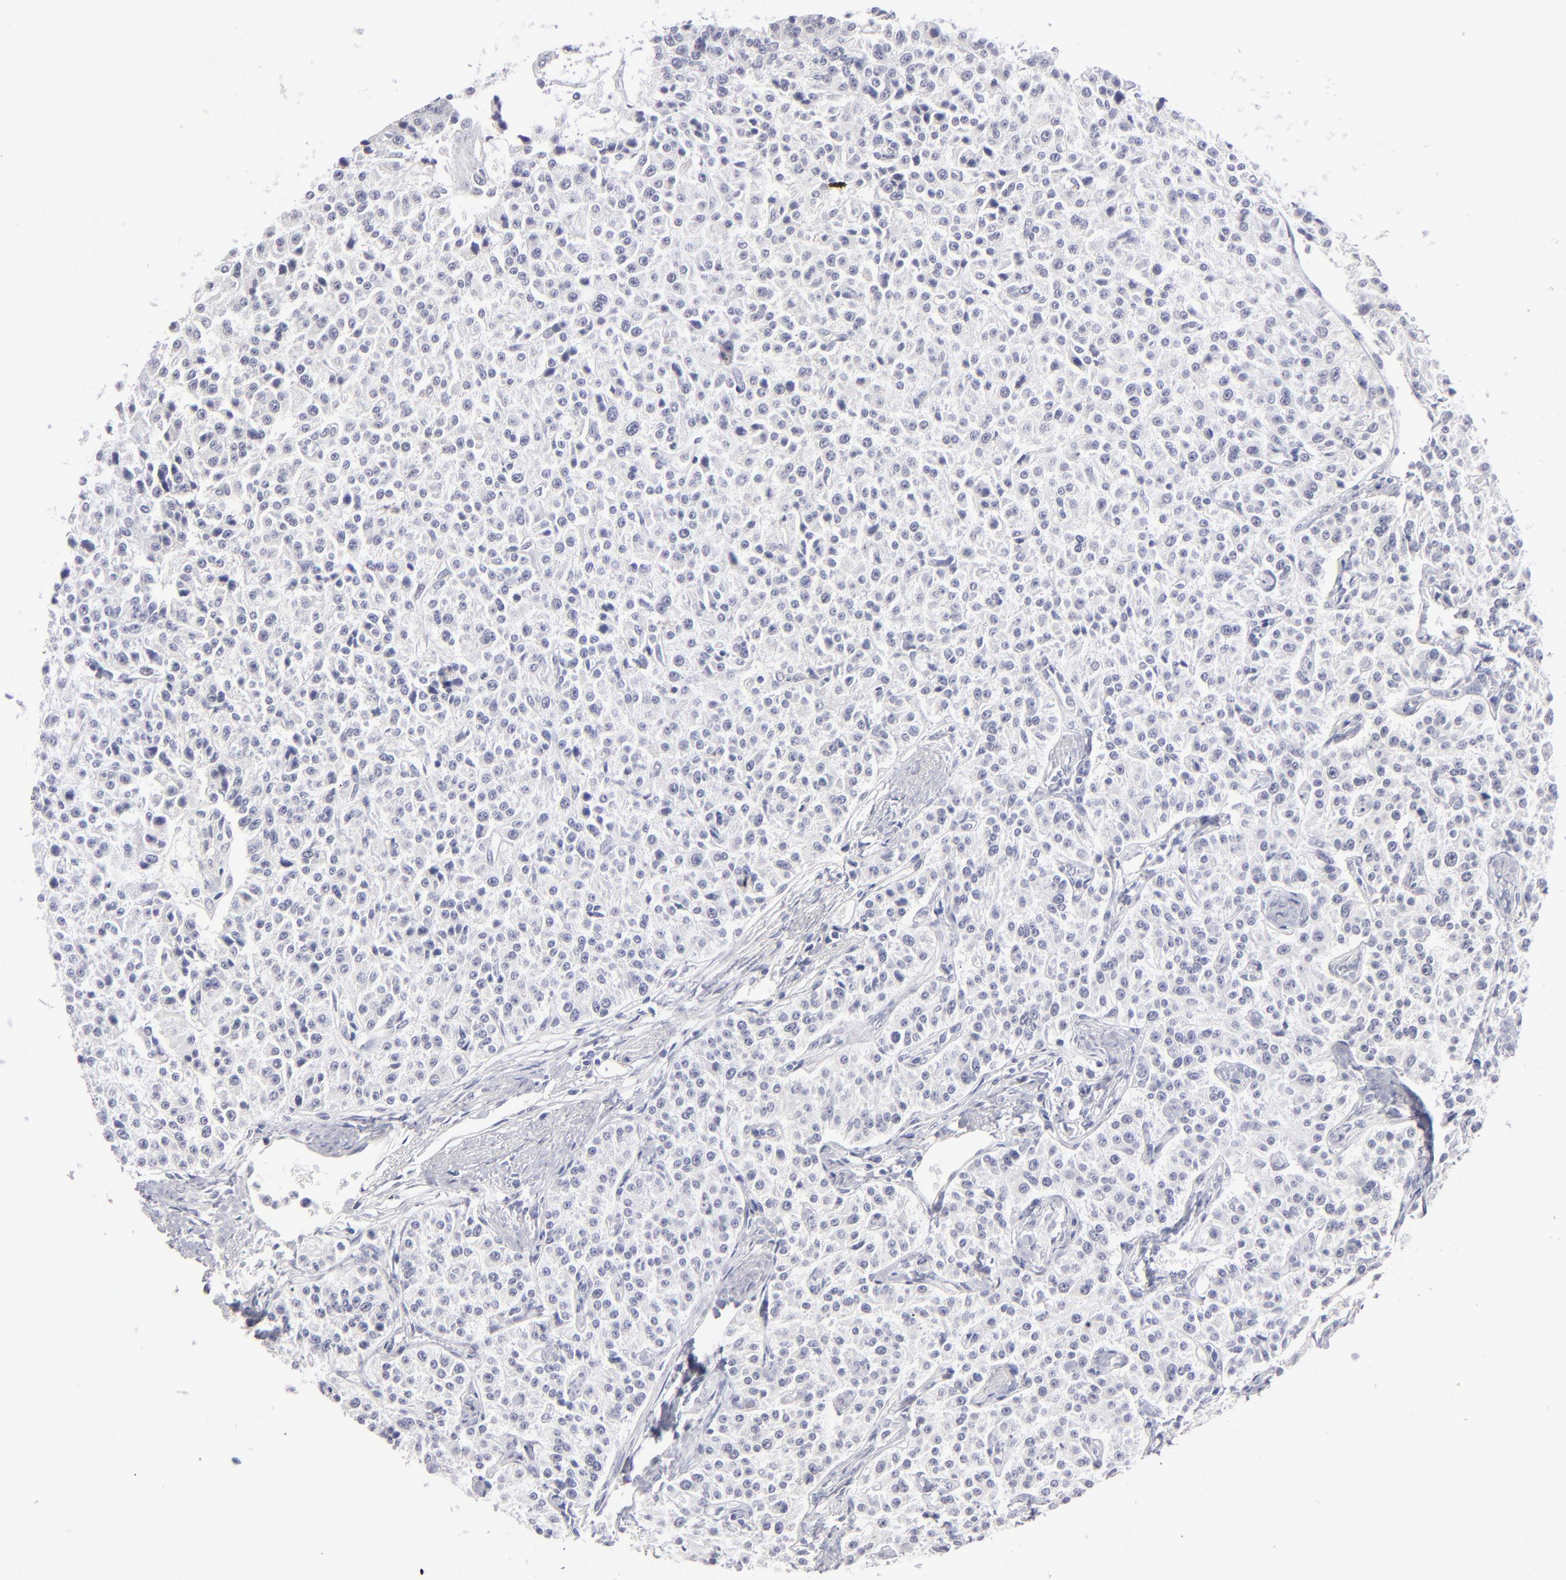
{"staining": {"intensity": "negative", "quantity": "none", "location": "none"}, "tissue": "carcinoid", "cell_type": "Tumor cells", "image_type": "cancer", "snomed": [{"axis": "morphology", "description": "Carcinoid, malignant, NOS"}, {"axis": "topography", "description": "Stomach"}], "caption": "Carcinoid (malignant) was stained to show a protein in brown. There is no significant staining in tumor cells. The staining was performed using DAB (3,3'-diaminobenzidine) to visualize the protein expression in brown, while the nuclei were stained in blue with hematoxylin (Magnification: 20x).", "gene": "TEX11", "patient": {"sex": "female", "age": 76}}